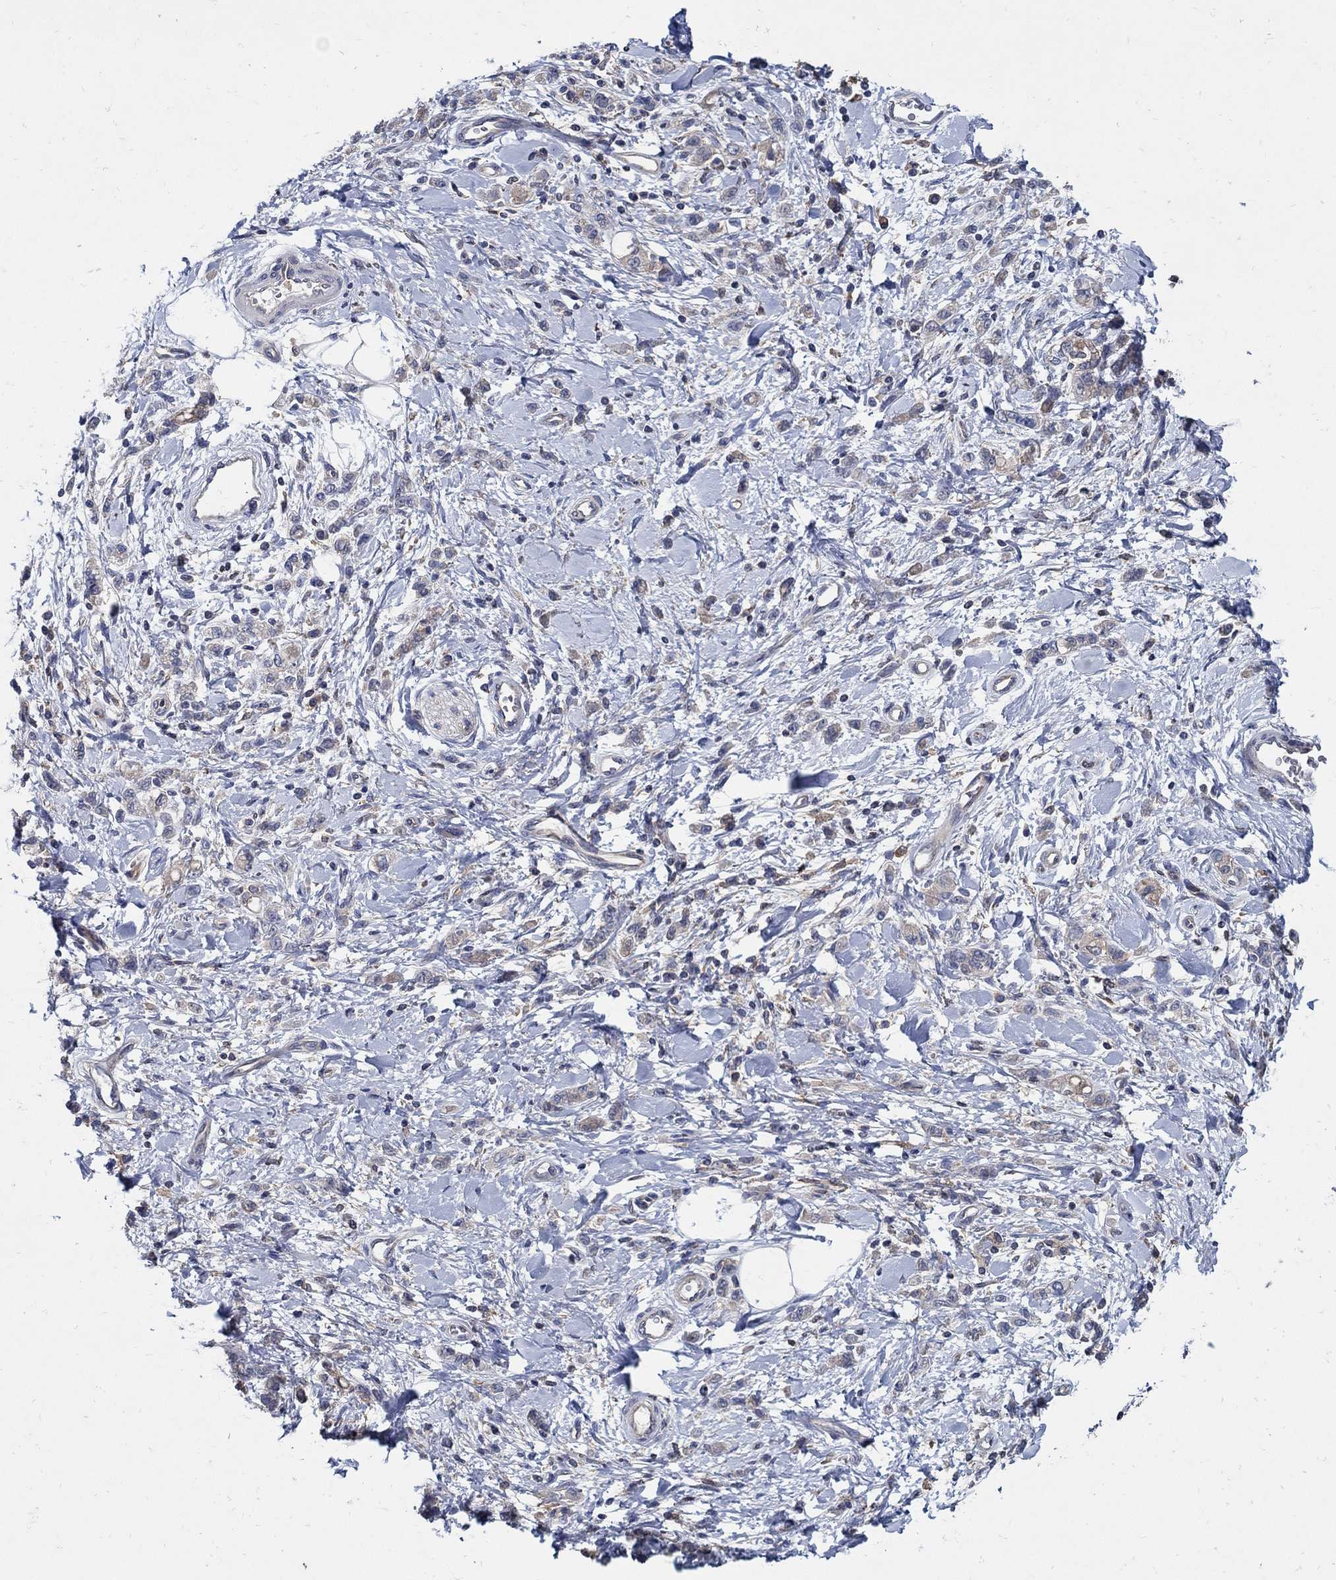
{"staining": {"intensity": "weak", "quantity": "<25%", "location": "cytoplasmic/membranous"}, "tissue": "stomach cancer", "cell_type": "Tumor cells", "image_type": "cancer", "snomed": [{"axis": "morphology", "description": "Adenocarcinoma, NOS"}, {"axis": "topography", "description": "Stomach"}], "caption": "Immunohistochemistry (IHC) photomicrograph of stomach cancer stained for a protein (brown), which displays no staining in tumor cells.", "gene": "MTHFR", "patient": {"sex": "male", "age": 77}}